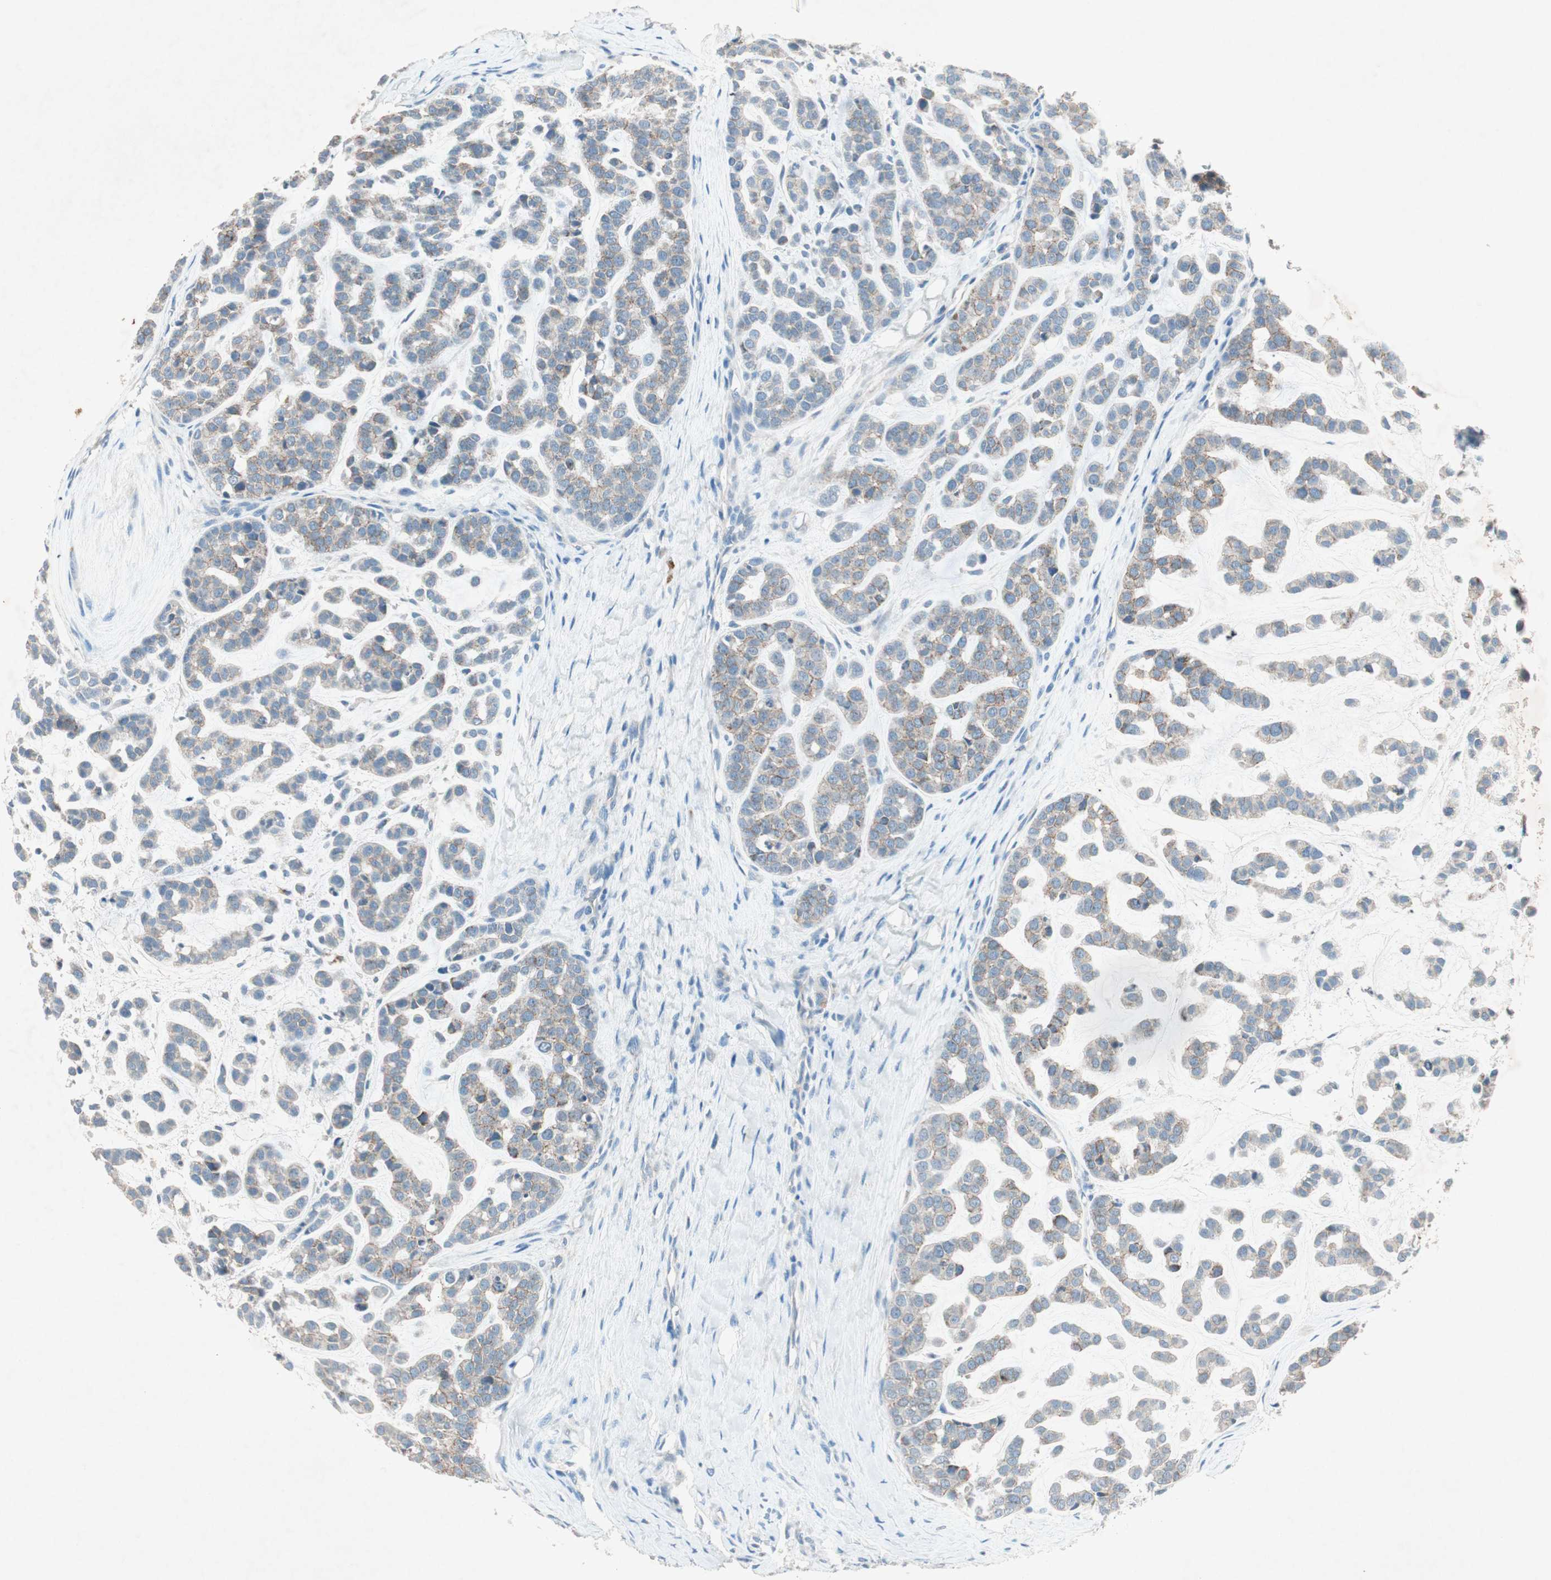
{"staining": {"intensity": "weak", "quantity": "<25%", "location": "cytoplasmic/membranous"}, "tissue": "head and neck cancer", "cell_type": "Tumor cells", "image_type": "cancer", "snomed": [{"axis": "morphology", "description": "Adenocarcinoma, NOS"}, {"axis": "morphology", "description": "Adenoma, NOS"}, {"axis": "topography", "description": "Head-Neck"}], "caption": "Immunohistochemistry of head and neck cancer (adenocarcinoma) reveals no staining in tumor cells.", "gene": "NKAIN1", "patient": {"sex": "female", "age": 55}}